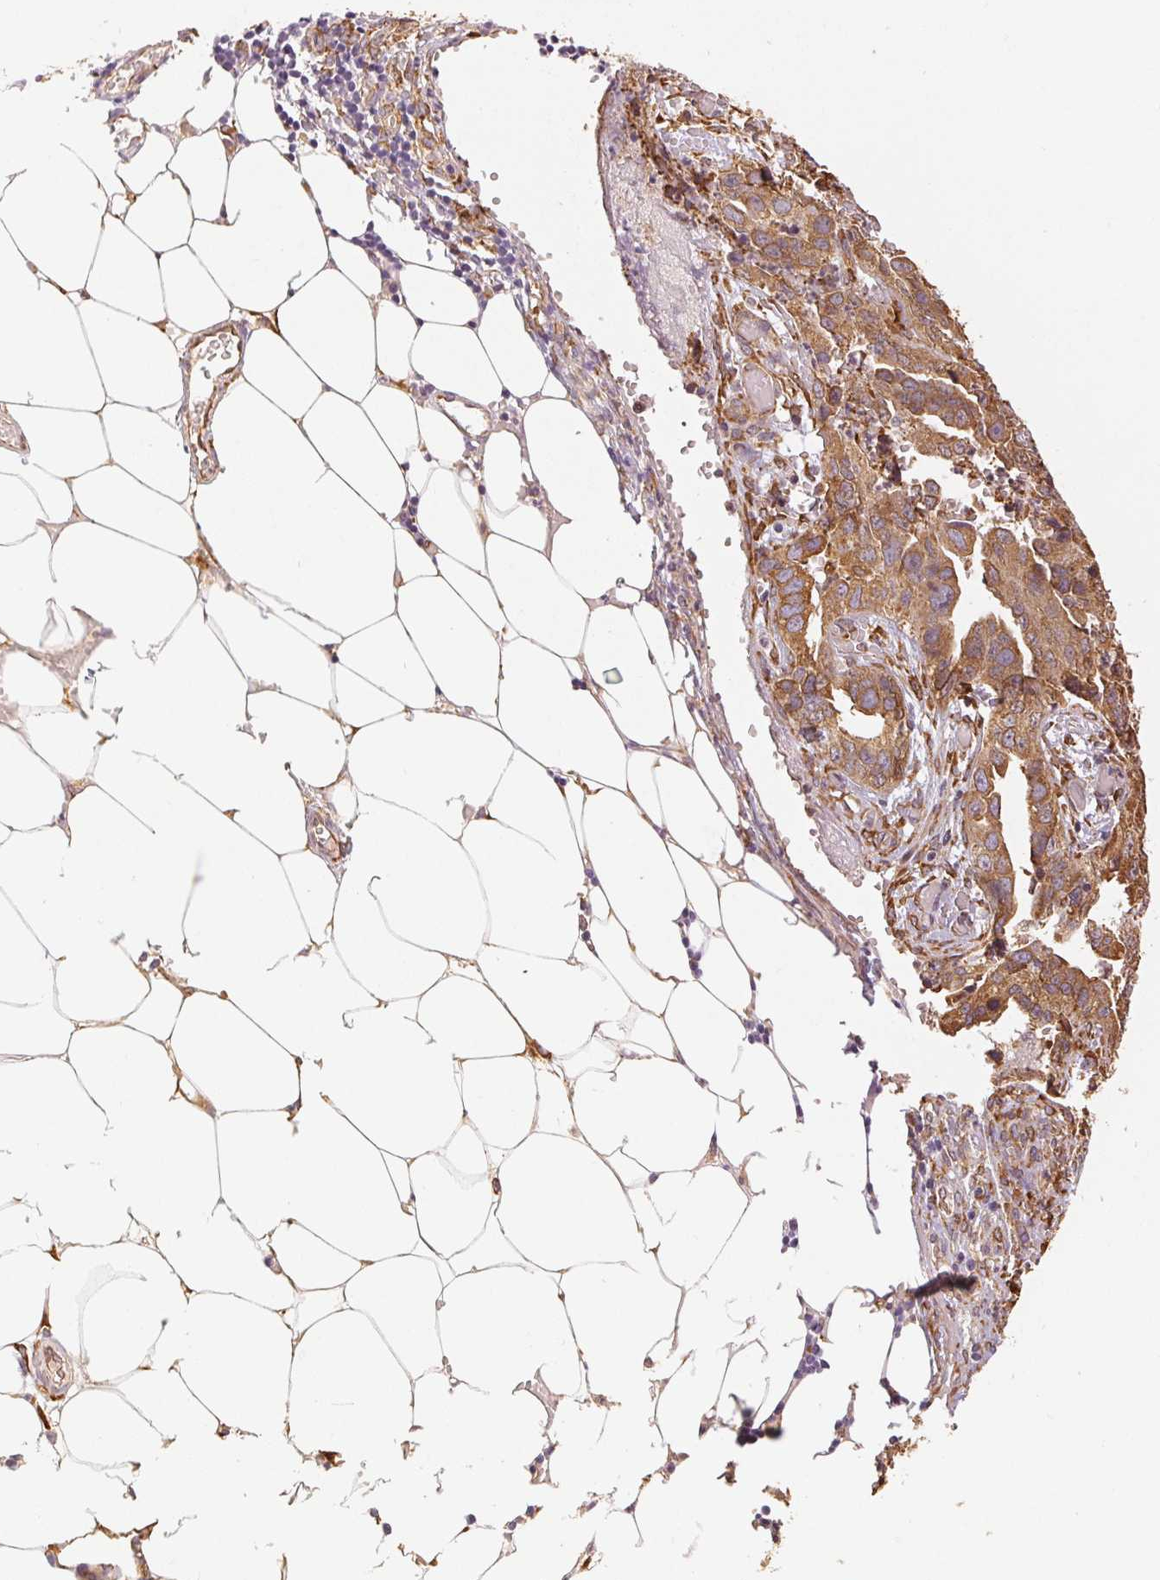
{"staining": {"intensity": "moderate", "quantity": ">75%", "location": "cytoplasmic/membranous"}, "tissue": "ovarian cancer", "cell_type": "Tumor cells", "image_type": "cancer", "snomed": [{"axis": "morphology", "description": "Cystadenocarcinoma, serous, NOS"}, {"axis": "topography", "description": "Ovary"}], "caption": "Moderate cytoplasmic/membranous protein positivity is appreciated in approximately >75% of tumor cells in ovarian cancer (serous cystadenocarcinoma).", "gene": "RCN3", "patient": {"sex": "female", "age": 75}}